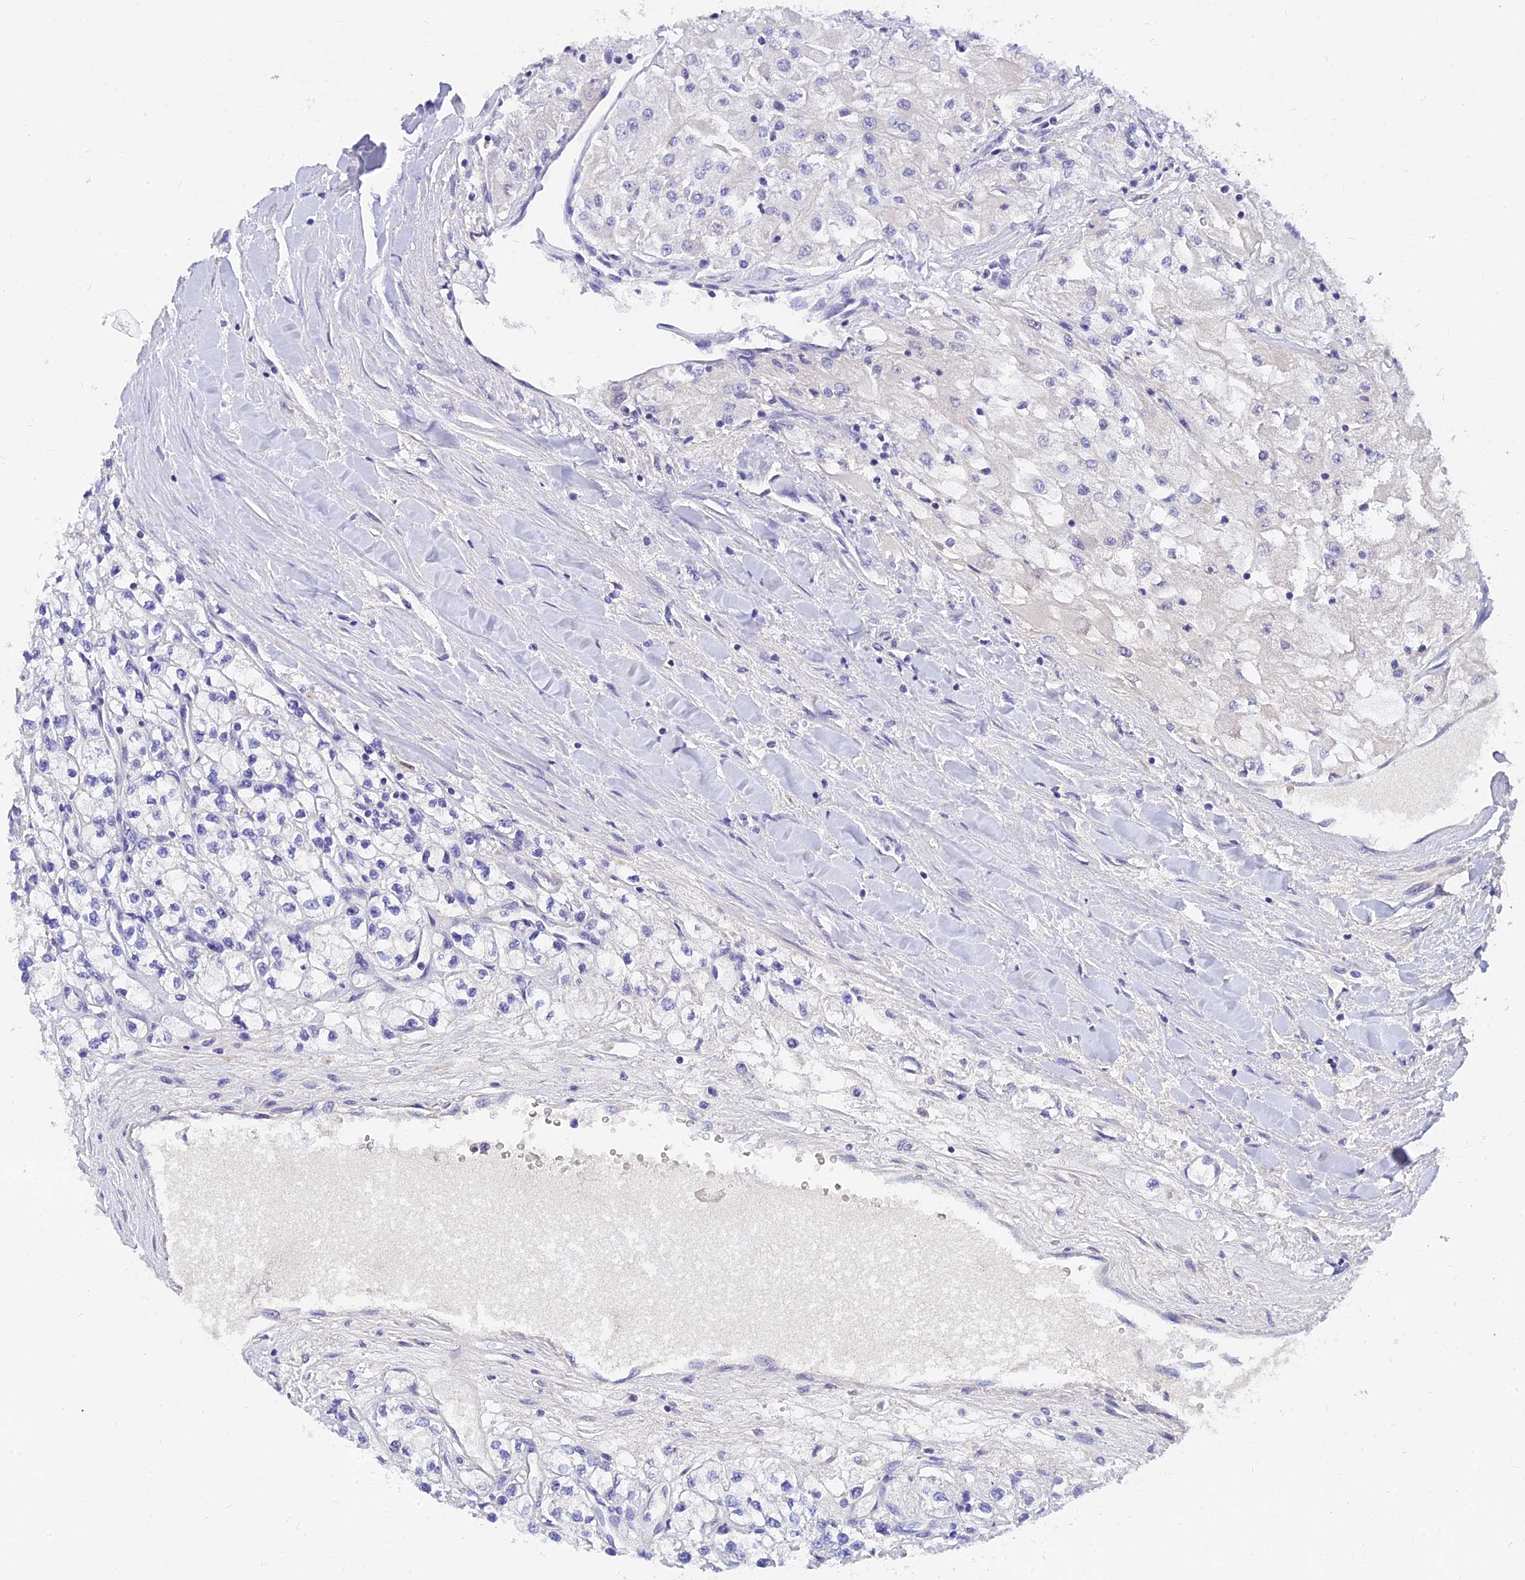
{"staining": {"intensity": "negative", "quantity": "none", "location": "none"}, "tissue": "renal cancer", "cell_type": "Tumor cells", "image_type": "cancer", "snomed": [{"axis": "morphology", "description": "Adenocarcinoma, NOS"}, {"axis": "topography", "description": "Kidney"}], "caption": "This is an immunohistochemistry (IHC) image of adenocarcinoma (renal). There is no expression in tumor cells.", "gene": "TMEM161B", "patient": {"sex": "male", "age": 80}}